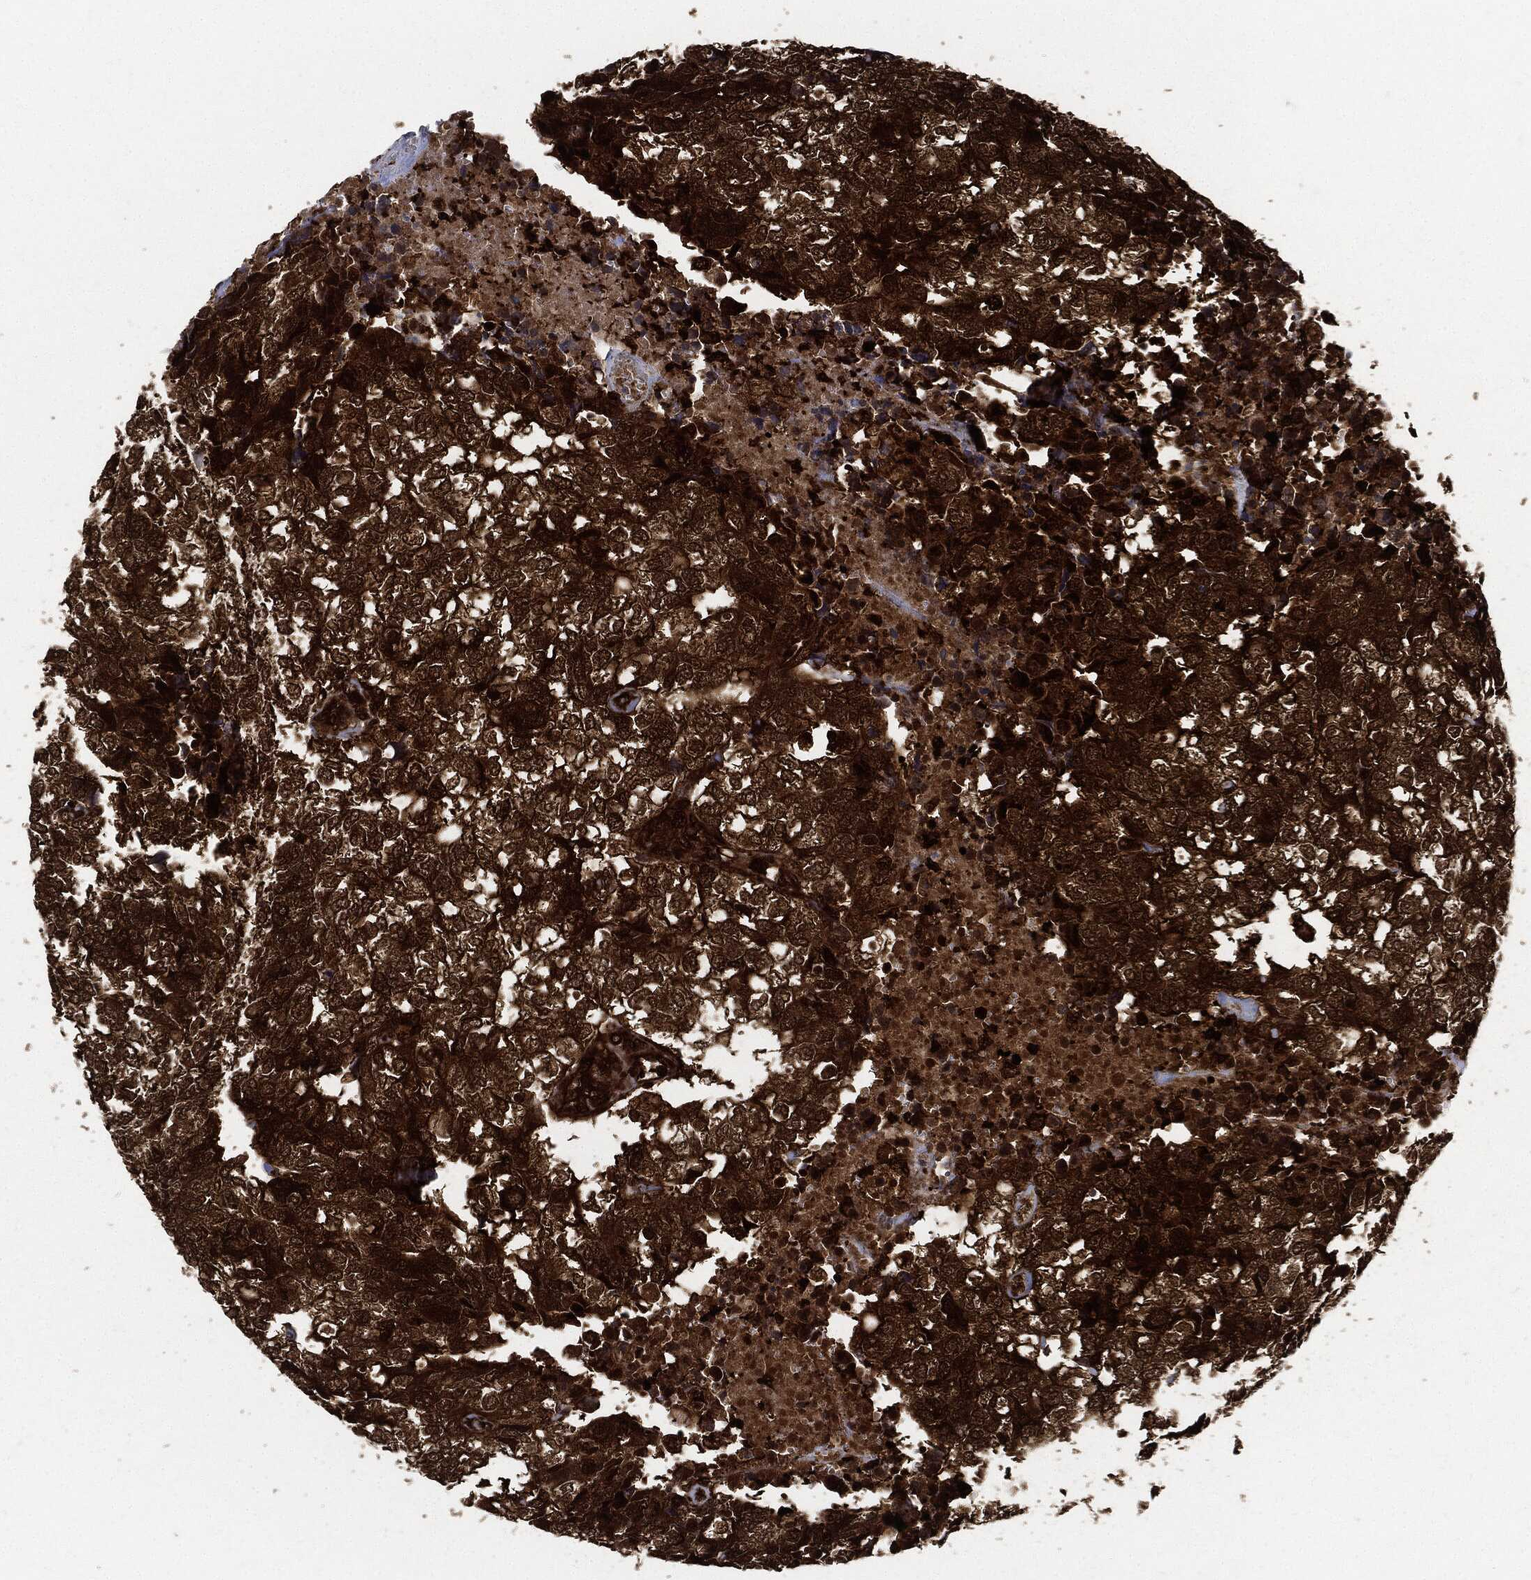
{"staining": {"intensity": "strong", "quantity": ">75%", "location": "cytoplasmic/membranous"}, "tissue": "breast cancer", "cell_type": "Tumor cells", "image_type": "cancer", "snomed": [{"axis": "morphology", "description": "Duct carcinoma"}, {"axis": "topography", "description": "Breast"}], "caption": "An immunohistochemistry image of neoplastic tissue is shown. Protein staining in brown highlights strong cytoplasmic/membranous positivity in breast cancer (infiltrating ductal carcinoma) within tumor cells.", "gene": "YWHAB", "patient": {"sex": "female", "age": 30}}